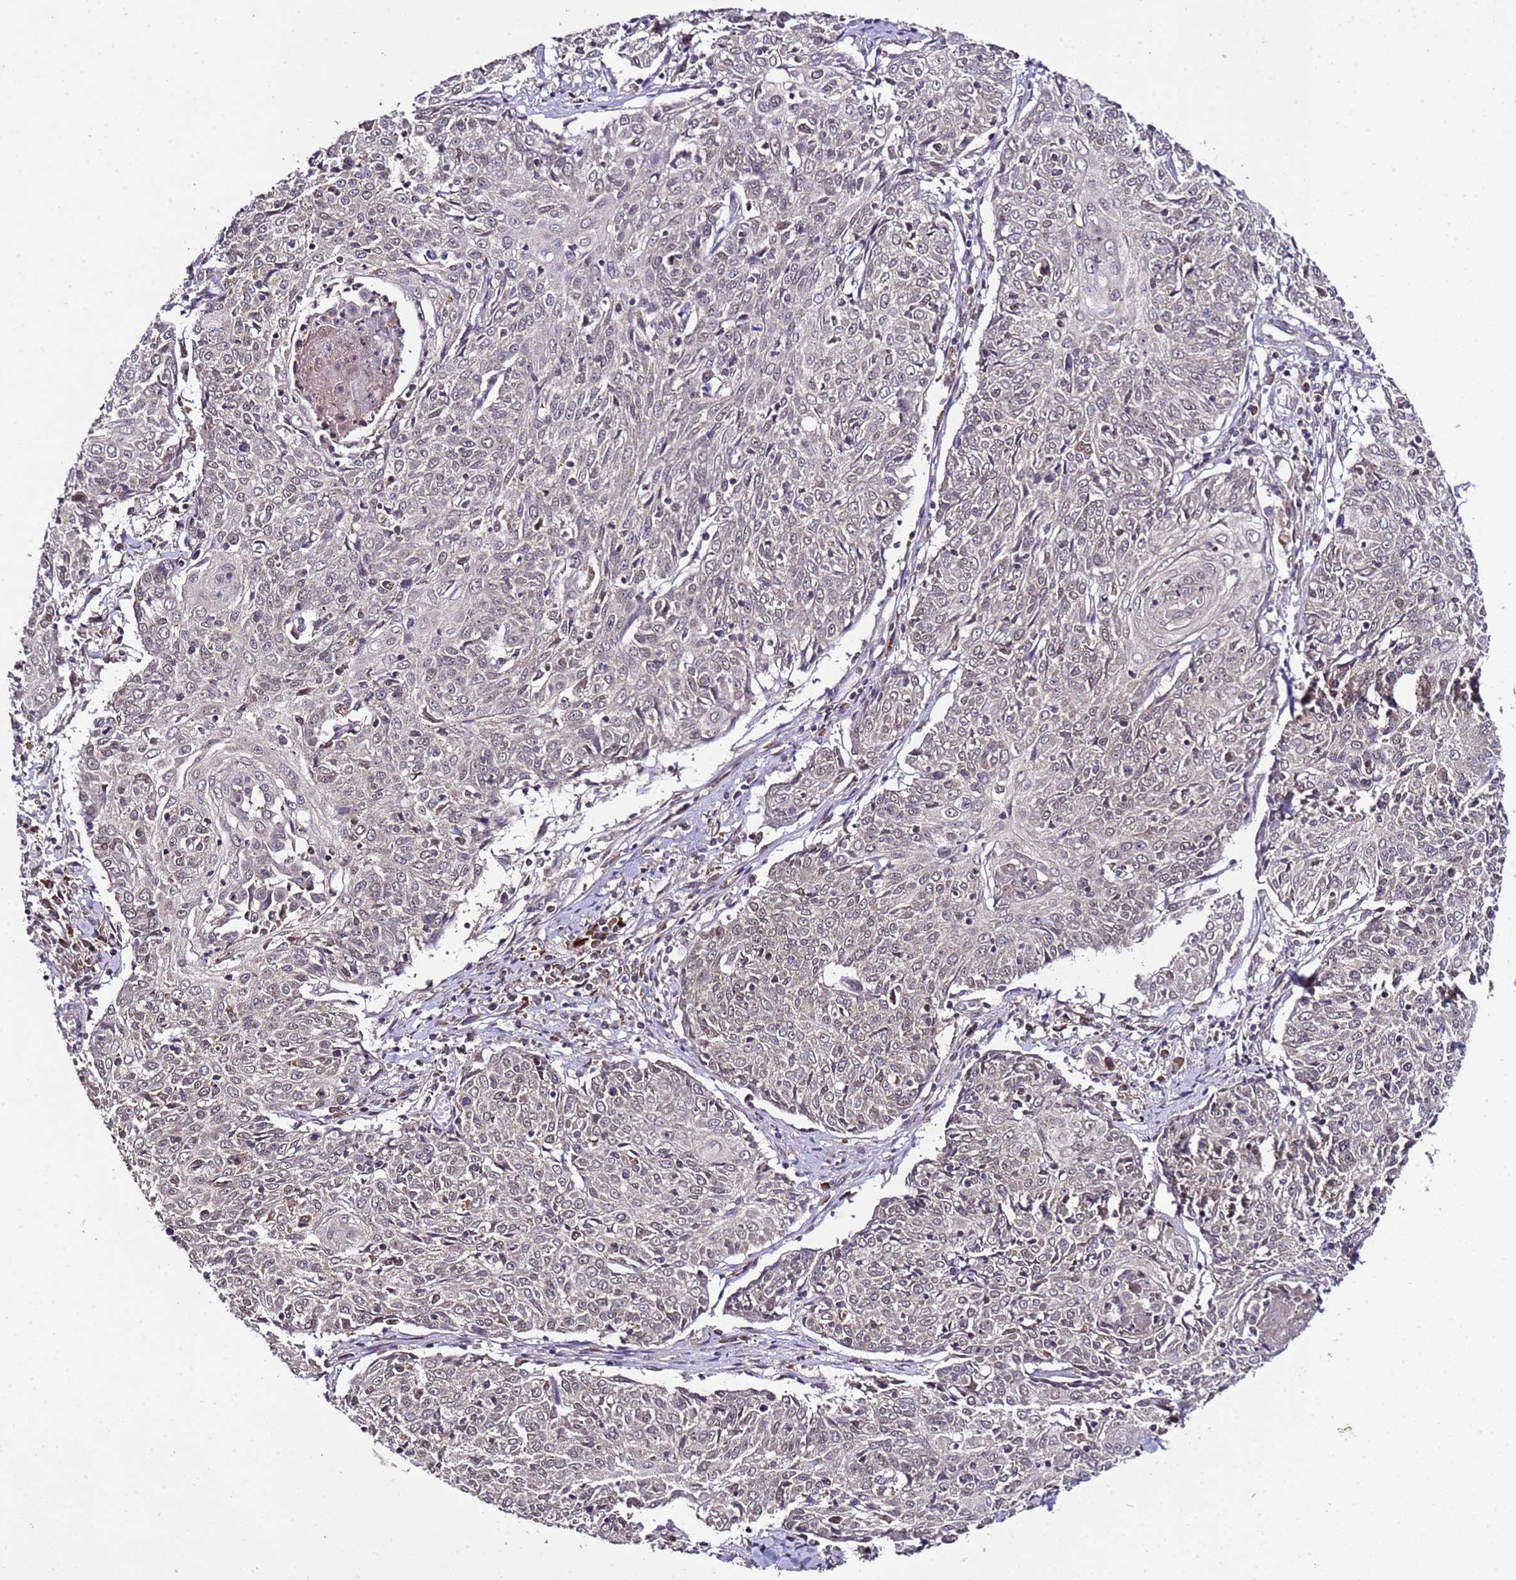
{"staining": {"intensity": "weak", "quantity": "<25%", "location": "cytoplasmic/membranous"}, "tissue": "cervical cancer", "cell_type": "Tumor cells", "image_type": "cancer", "snomed": [{"axis": "morphology", "description": "Squamous cell carcinoma, NOS"}, {"axis": "topography", "description": "Cervix"}], "caption": "Image shows no significant protein positivity in tumor cells of cervical squamous cell carcinoma. (IHC, brightfield microscopy, high magnification).", "gene": "HSPBAP1", "patient": {"sex": "female", "age": 48}}